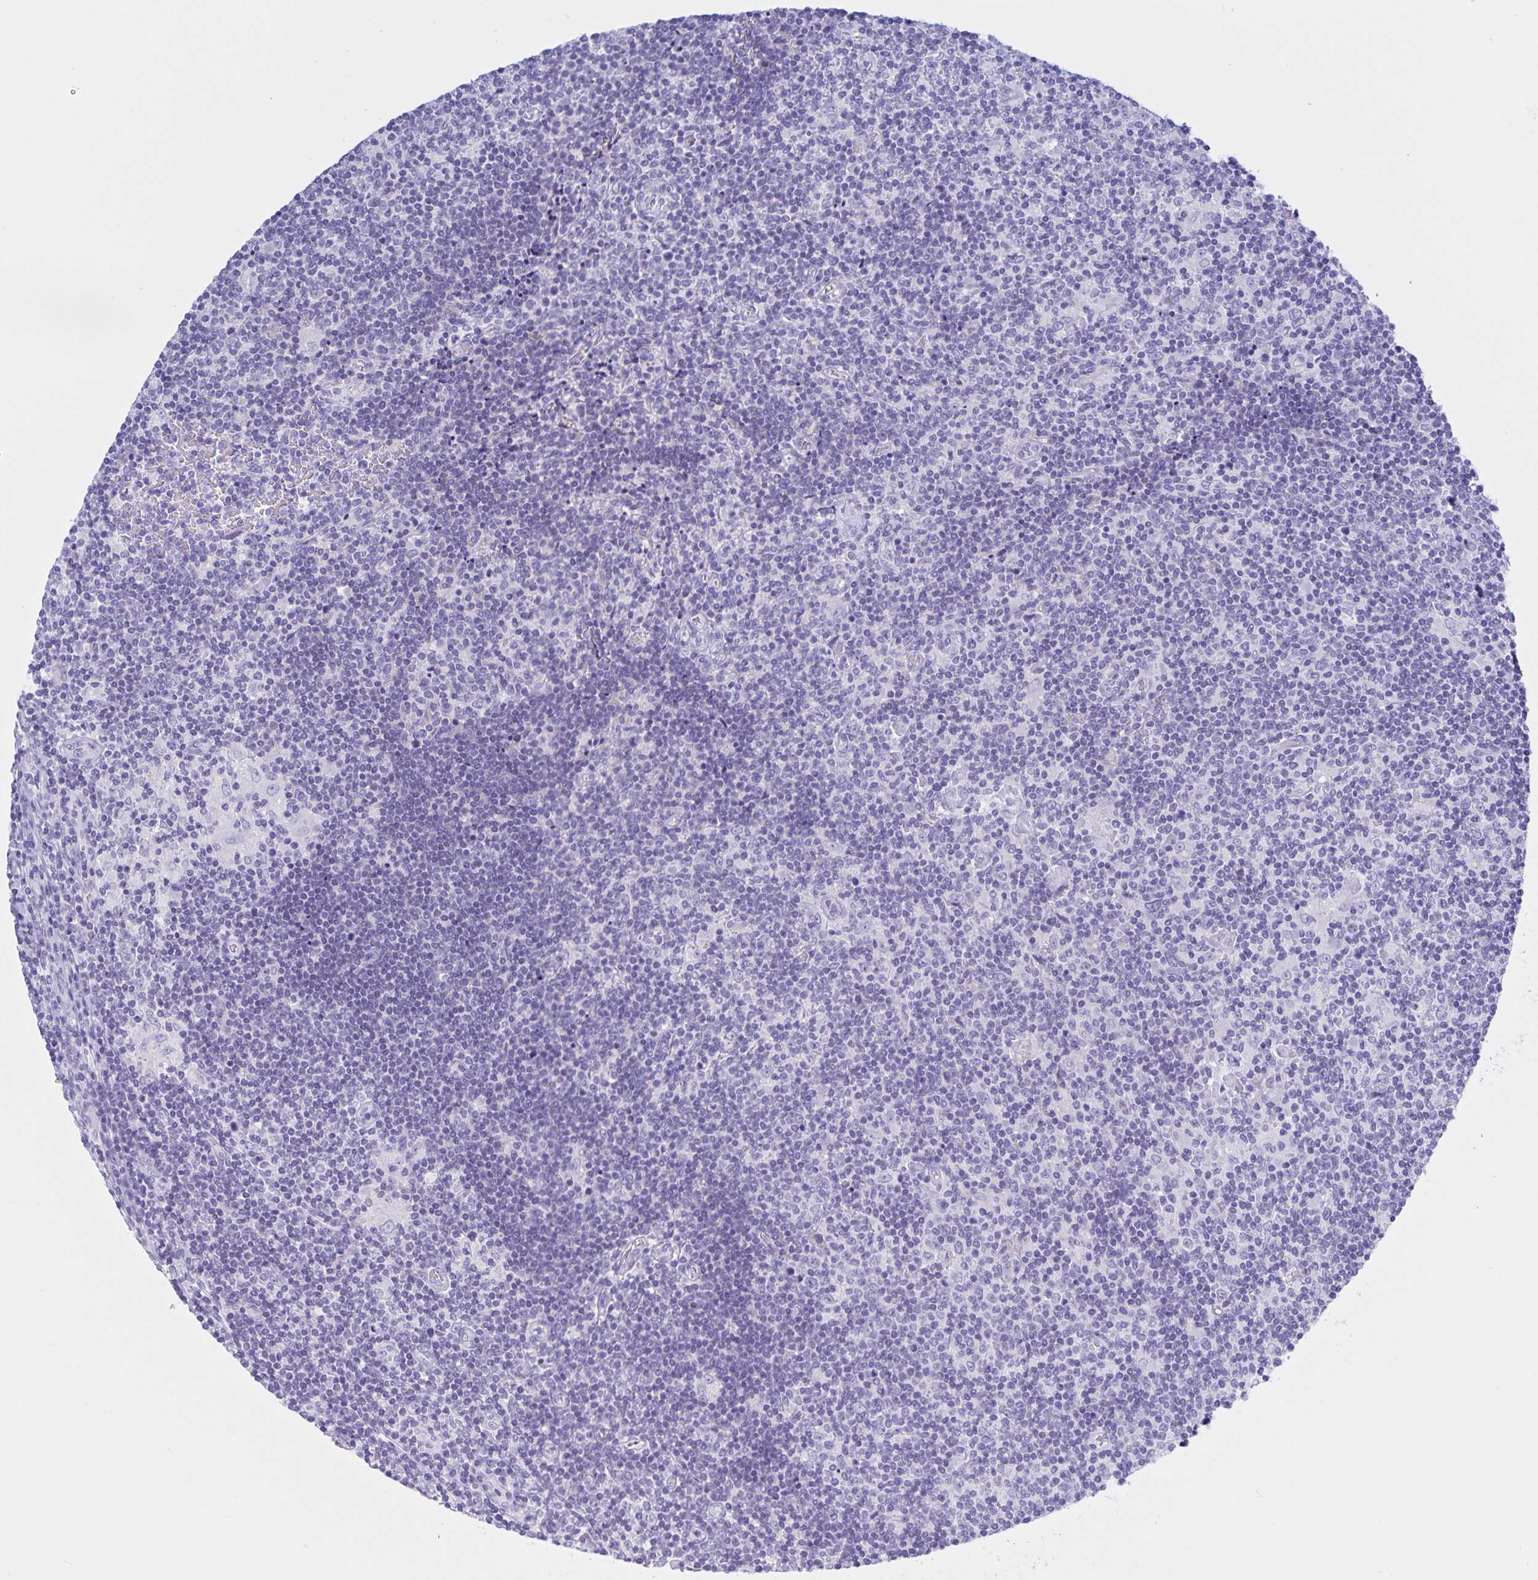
{"staining": {"intensity": "negative", "quantity": "none", "location": "none"}, "tissue": "lymphoma", "cell_type": "Tumor cells", "image_type": "cancer", "snomed": [{"axis": "morphology", "description": "Hodgkin's disease, NOS"}, {"axis": "topography", "description": "Lymph node"}], "caption": "A histopathology image of human lymphoma is negative for staining in tumor cells. The staining is performed using DAB (3,3'-diaminobenzidine) brown chromogen with nuclei counter-stained in using hematoxylin.", "gene": "CATSPER4", "patient": {"sex": "male", "age": 40}}